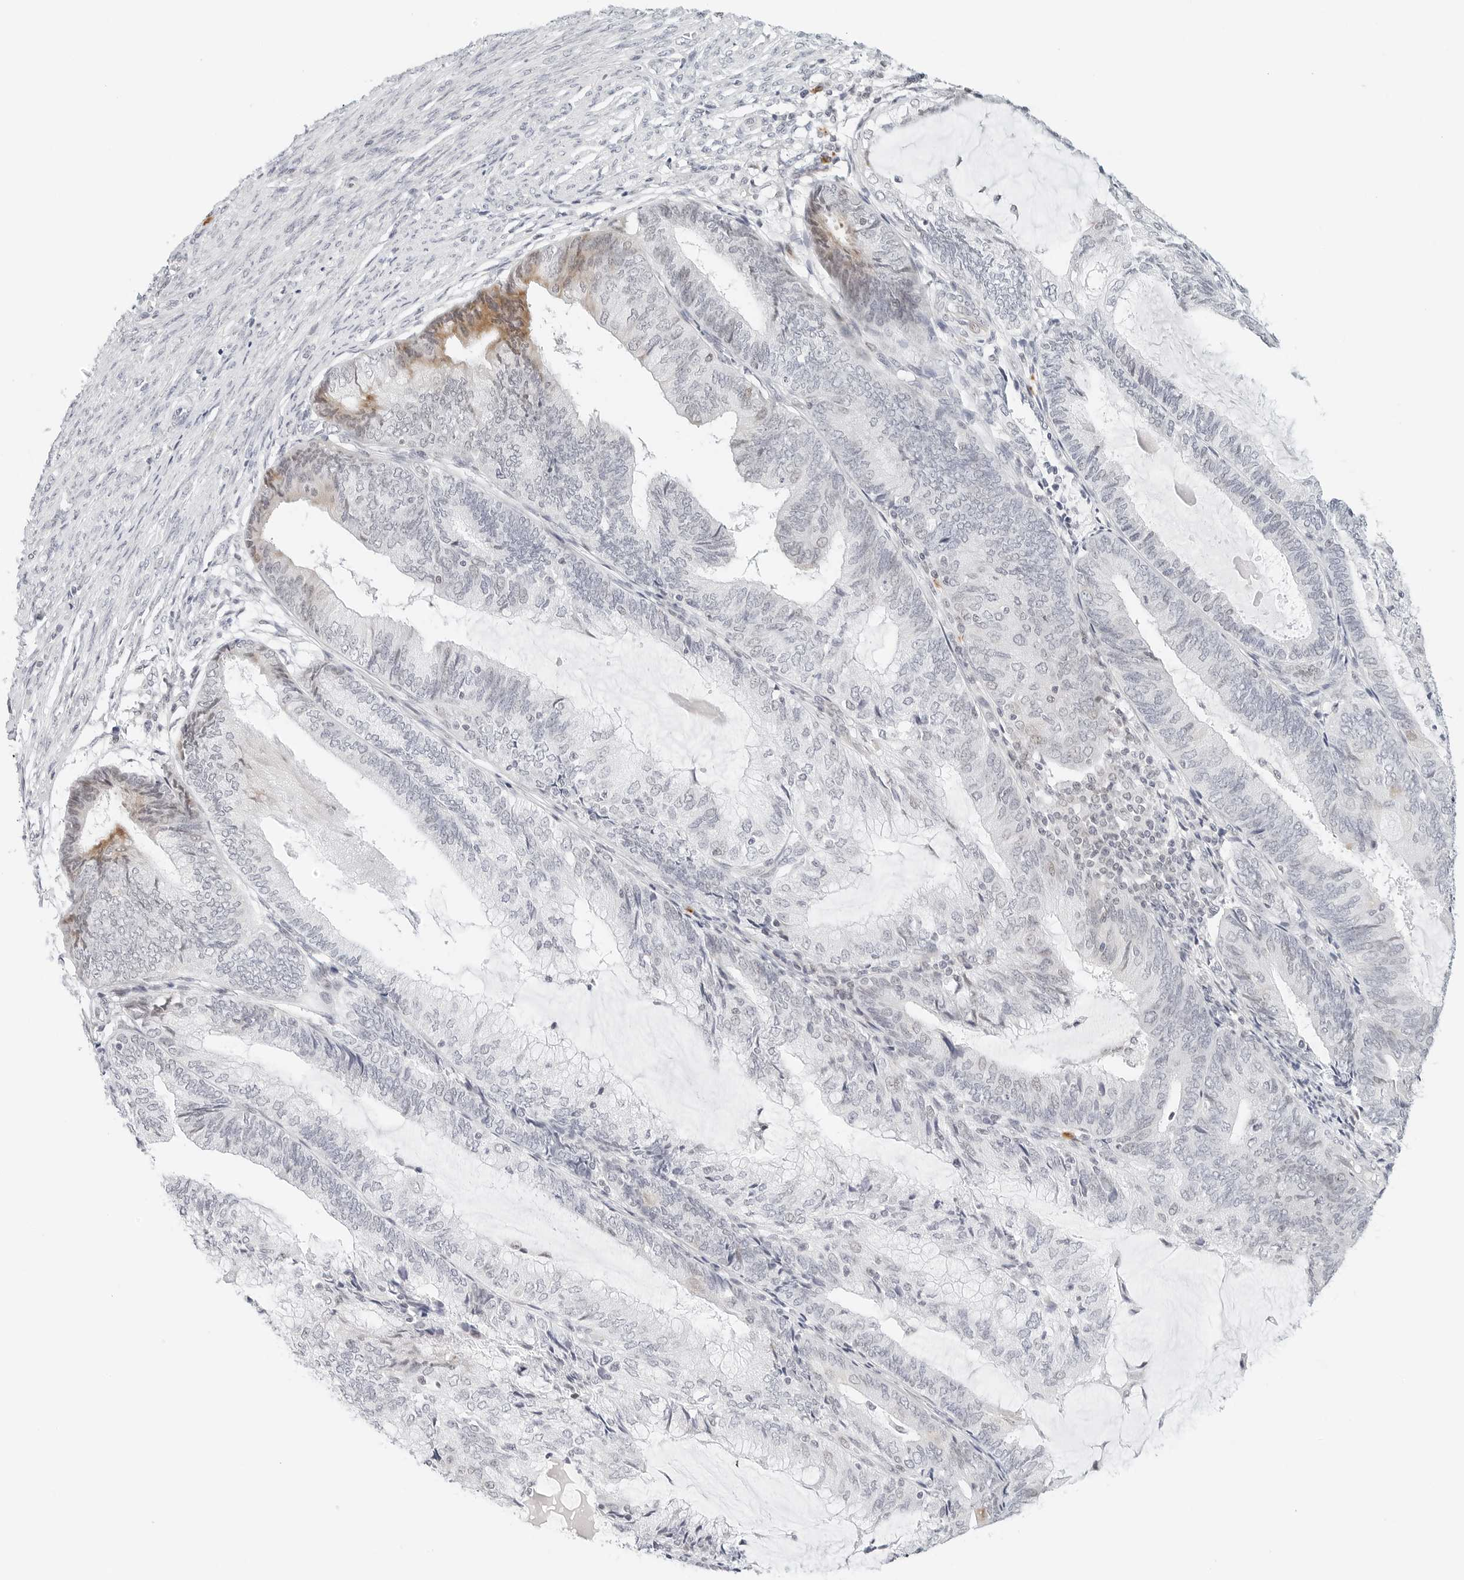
{"staining": {"intensity": "moderate", "quantity": "<25%", "location": "cytoplasmic/membranous"}, "tissue": "endometrial cancer", "cell_type": "Tumor cells", "image_type": "cancer", "snomed": [{"axis": "morphology", "description": "Adenocarcinoma, NOS"}, {"axis": "topography", "description": "Endometrium"}], "caption": "A high-resolution micrograph shows immunohistochemistry (IHC) staining of endometrial cancer (adenocarcinoma), which shows moderate cytoplasmic/membranous expression in about <25% of tumor cells.", "gene": "PARP10", "patient": {"sex": "female", "age": 81}}